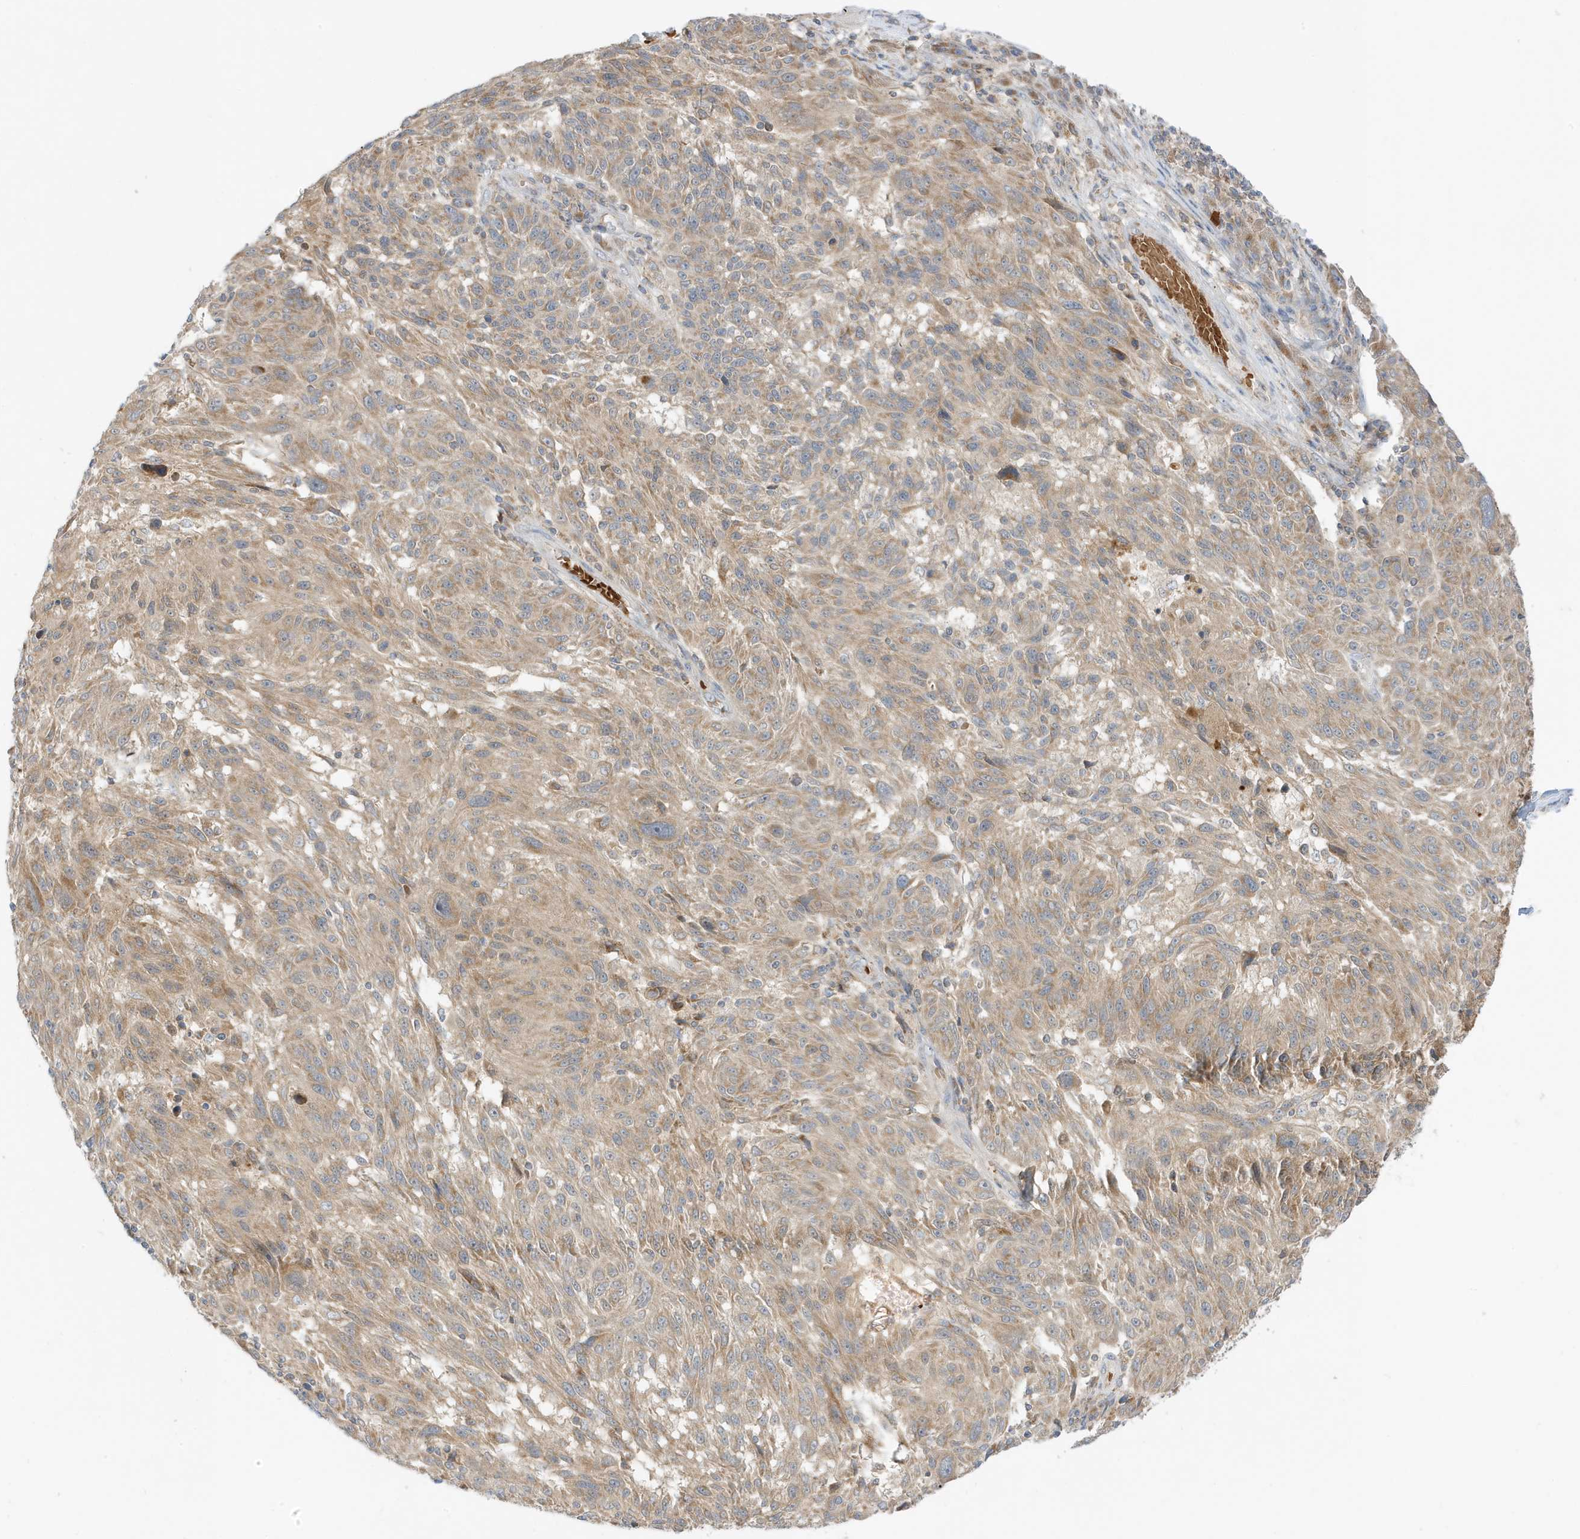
{"staining": {"intensity": "moderate", "quantity": ">75%", "location": "cytoplasmic/membranous"}, "tissue": "melanoma", "cell_type": "Tumor cells", "image_type": "cancer", "snomed": [{"axis": "morphology", "description": "Malignant melanoma, NOS"}, {"axis": "topography", "description": "Skin"}], "caption": "Immunohistochemistry image of neoplastic tissue: human malignant melanoma stained using immunohistochemistry reveals medium levels of moderate protein expression localized specifically in the cytoplasmic/membranous of tumor cells, appearing as a cytoplasmic/membranous brown color.", "gene": "NPPC", "patient": {"sex": "male", "age": 53}}